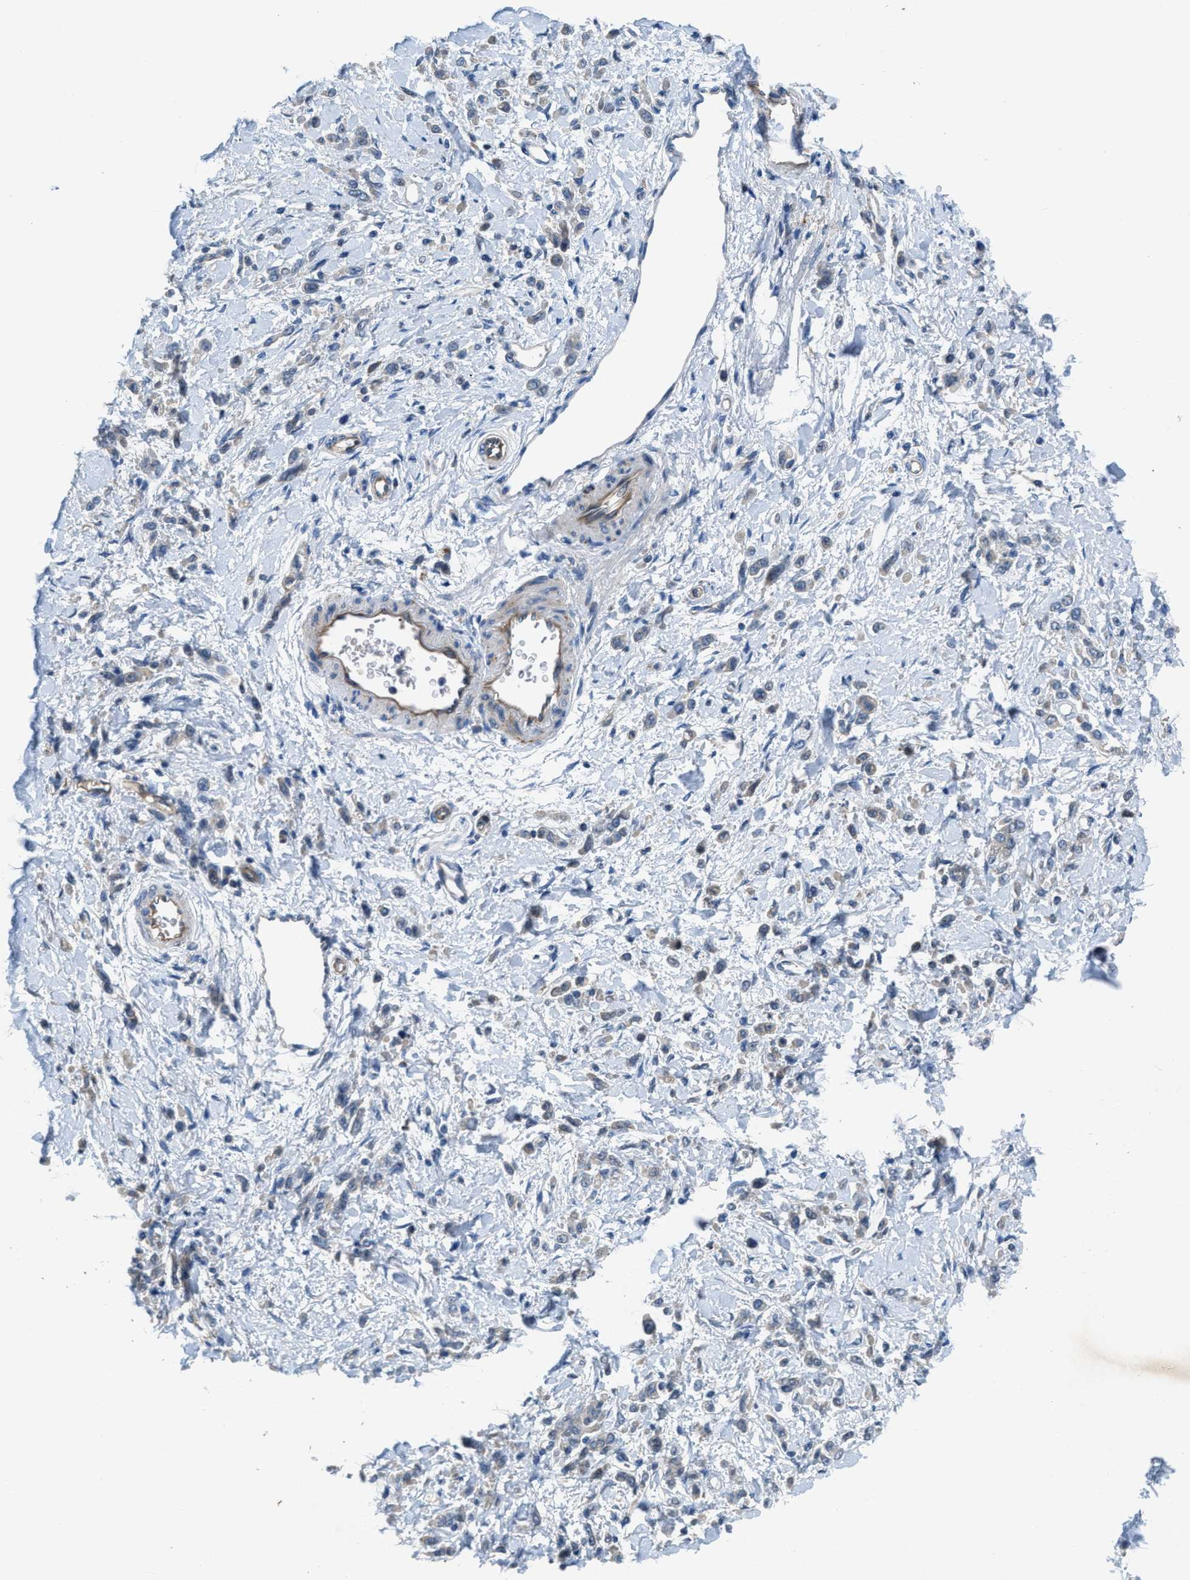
{"staining": {"intensity": "negative", "quantity": "none", "location": "none"}, "tissue": "stomach cancer", "cell_type": "Tumor cells", "image_type": "cancer", "snomed": [{"axis": "morphology", "description": "Normal tissue, NOS"}, {"axis": "morphology", "description": "Adenocarcinoma, NOS"}, {"axis": "topography", "description": "Stomach"}], "caption": "High magnification brightfield microscopy of adenocarcinoma (stomach) stained with DAB (3,3'-diaminobenzidine) (brown) and counterstained with hematoxylin (blue): tumor cells show no significant staining.", "gene": "BAZ2B", "patient": {"sex": "male", "age": 82}}